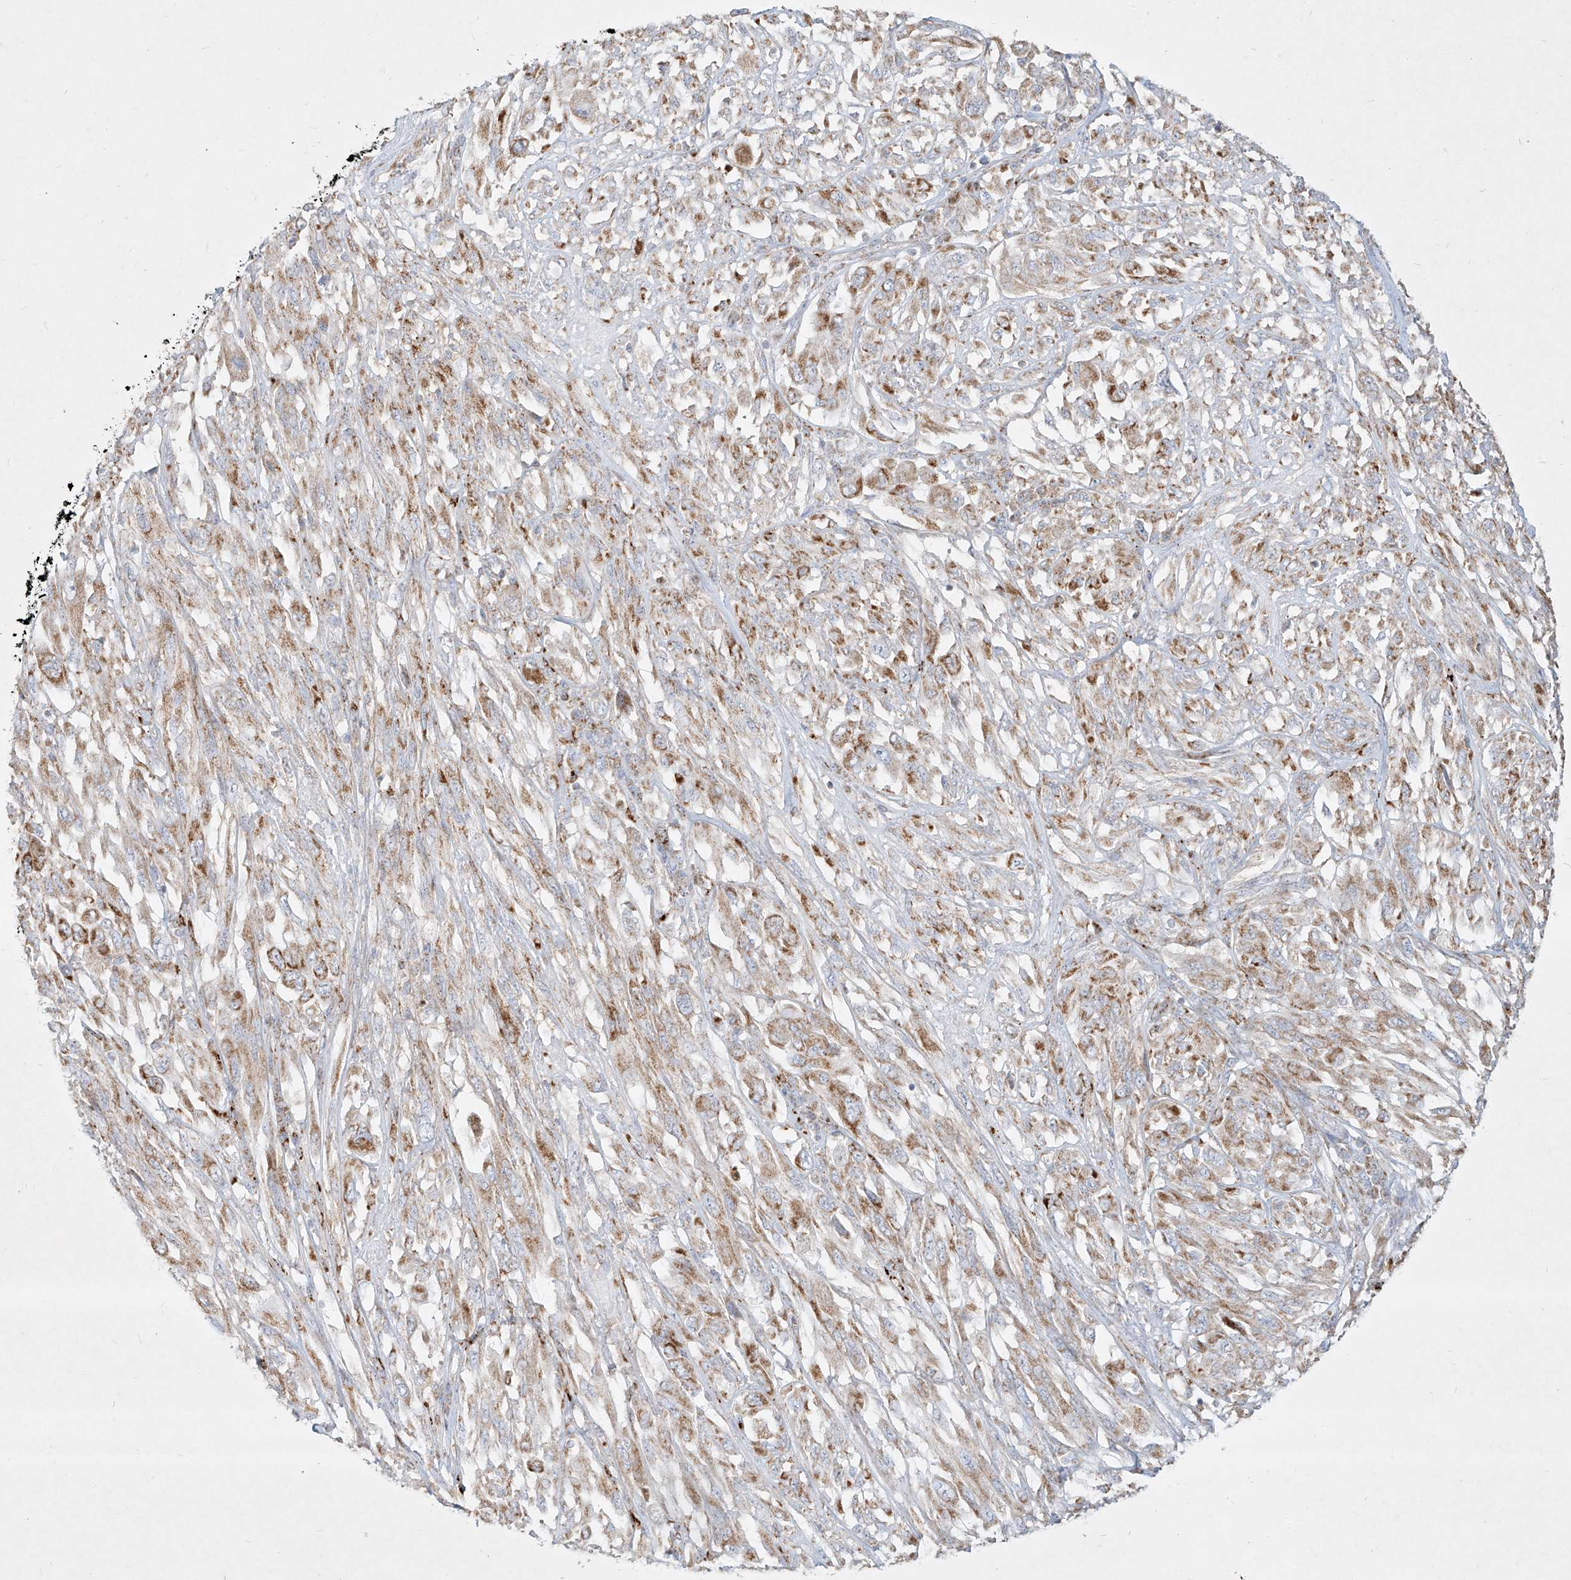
{"staining": {"intensity": "moderate", "quantity": "25%-75%", "location": "cytoplasmic/membranous"}, "tissue": "melanoma", "cell_type": "Tumor cells", "image_type": "cancer", "snomed": [{"axis": "morphology", "description": "Malignant melanoma, NOS"}, {"axis": "topography", "description": "Skin"}], "caption": "High-magnification brightfield microscopy of melanoma stained with DAB (brown) and counterstained with hematoxylin (blue). tumor cells exhibit moderate cytoplasmic/membranous positivity is appreciated in approximately25%-75% of cells.", "gene": "MTX2", "patient": {"sex": "female", "age": 91}}